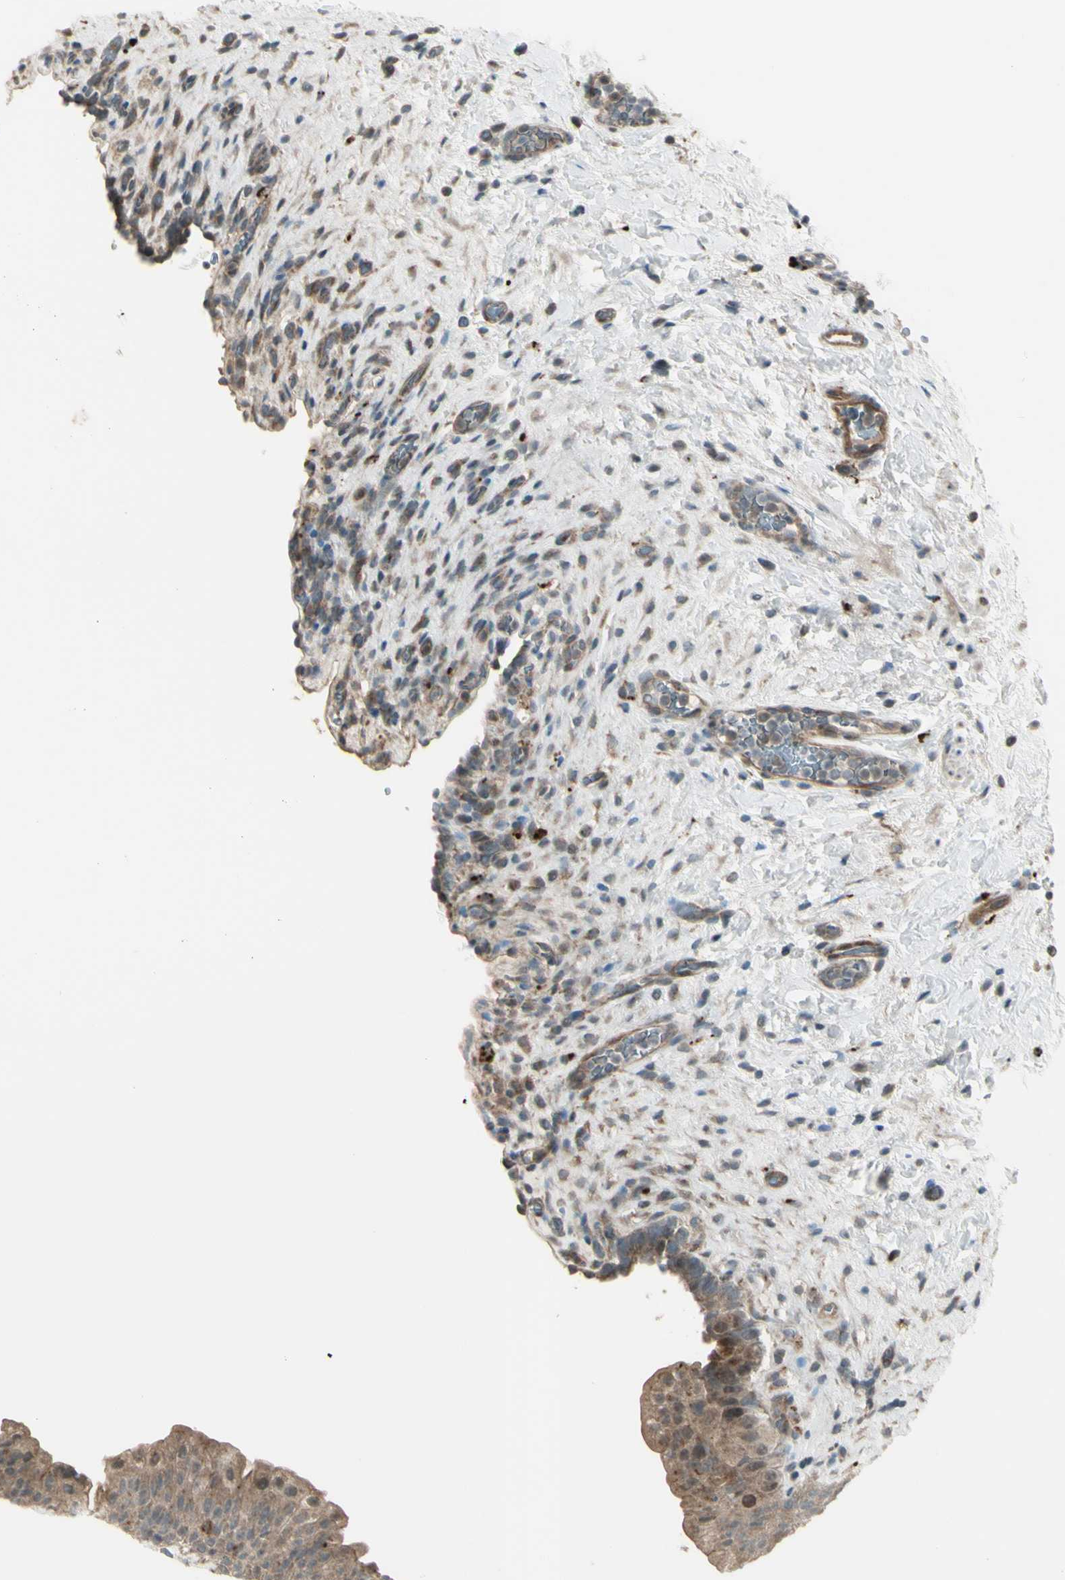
{"staining": {"intensity": "moderate", "quantity": ">75%", "location": "cytoplasmic/membranous,nuclear"}, "tissue": "urinary bladder", "cell_type": "Urothelial cells", "image_type": "normal", "snomed": [{"axis": "morphology", "description": "Normal tissue, NOS"}, {"axis": "topography", "description": "Urinary bladder"}], "caption": "The image exhibits immunohistochemical staining of benign urinary bladder. There is moderate cytoplasmic/membranous,nuclear expression is present in about >75% of urothelial cells. Using DAB (3,3'-diaminobenzidine) (brown) and hematoxylin (blue) stains, captured at high magnification using brightfield microscopy.", "gene": "OSTM1", "patient": {"sex": "female", "age": 64}}